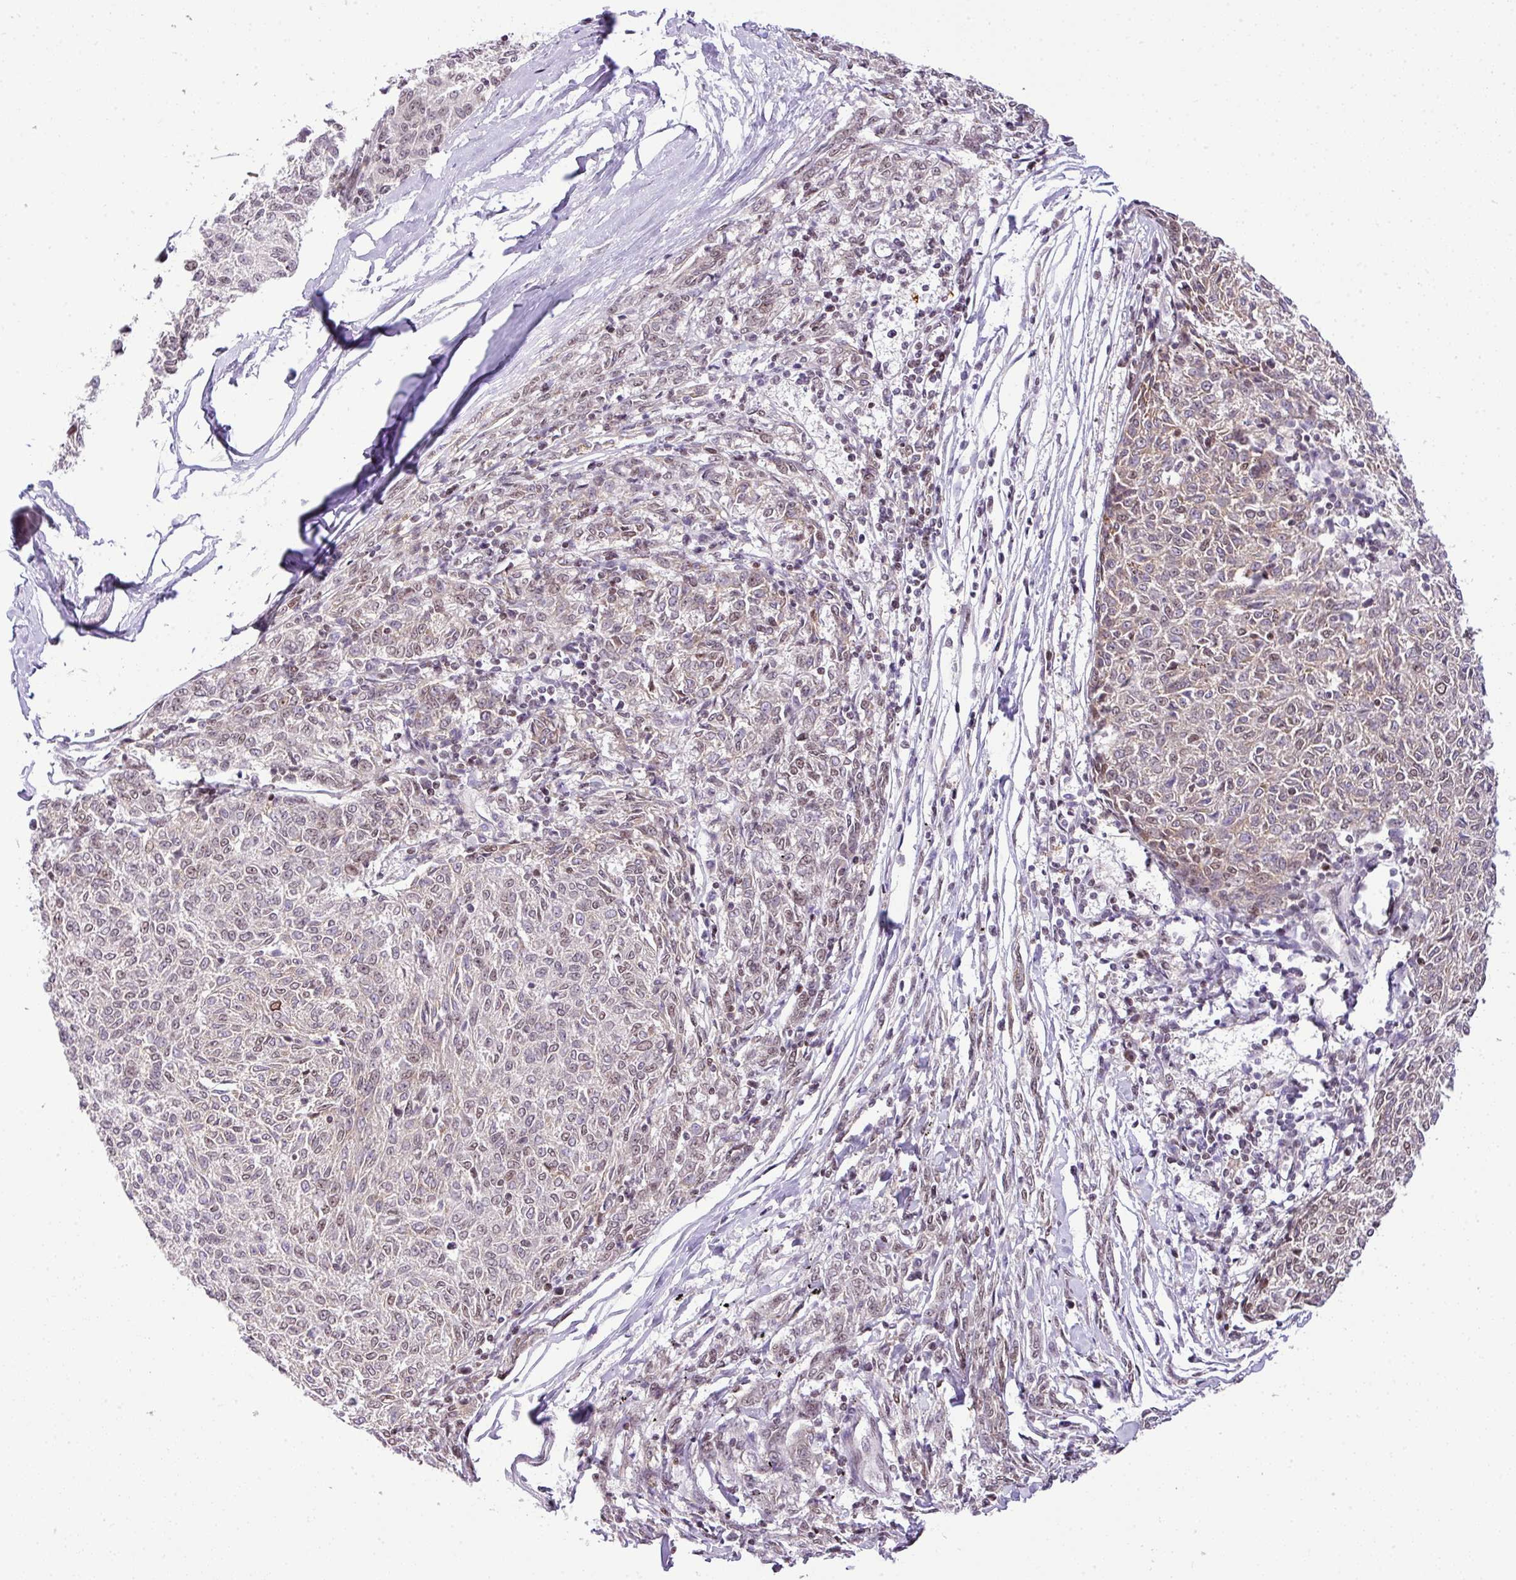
{"staining": {"intensity": "negative", "quantity": "none", "location": "none"}, "tissue": "melanoma", "cell_type": "Tumor cells", "image_type": "cancer", "snomed": [{"axis": "morphology", "description": "Malignant melanoma, NOS"}, {"axis": "topography", "description": "Skin"}], "caption": "This micrograph is of malignant melanoma stained with IHC to label a protein in brown with the nuclei are counter-stained blue. There is no expression in tumor cells. (DAB immunohistochemistry (IHC) with hematoxylin counter stain).", "gene": "CCDC137", "patient": {"sex": "female", "age": 72}}